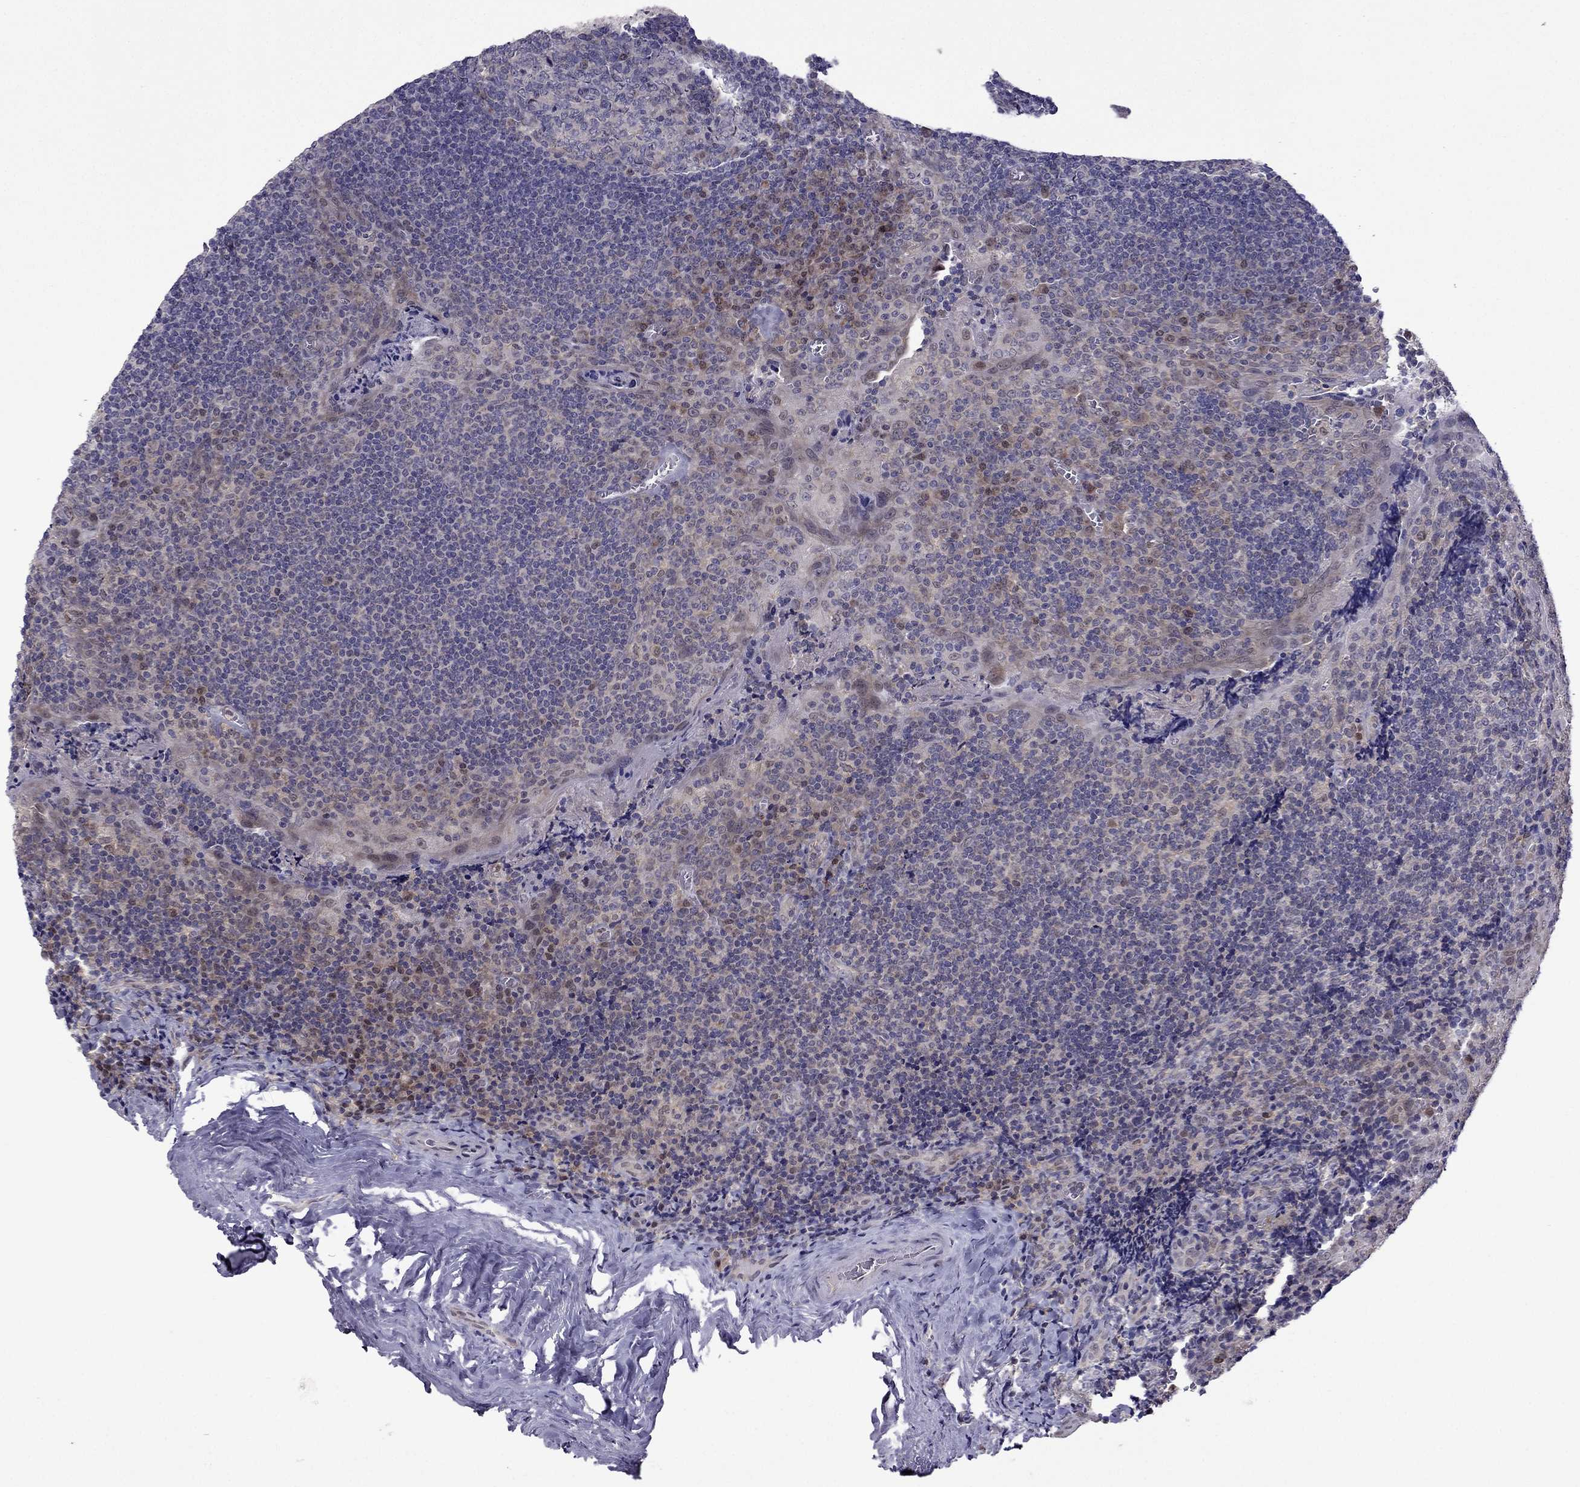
{"staining": {"intensity": "weak", "quantity": "<25%", "location": "cytoplasmic/membranous"}, "tissue": "tonsil", "cell_type": "Germinal center cells", "image_type": "normal", "snomed": [{"axis": "morphology", "description": "Normal tissue, NOS"}, {"axis": "morphology", "description": "Inflammation, NOS"}, {"axis": "topography", "description": "Tonsil"}], "caption": "An immunohistochemistry micrograph of normal tonsil is shown. There is no staining in germinal center cells of tonsil.", "gene": "CDK5", "patient": {"sex": "female", "age": 31}}